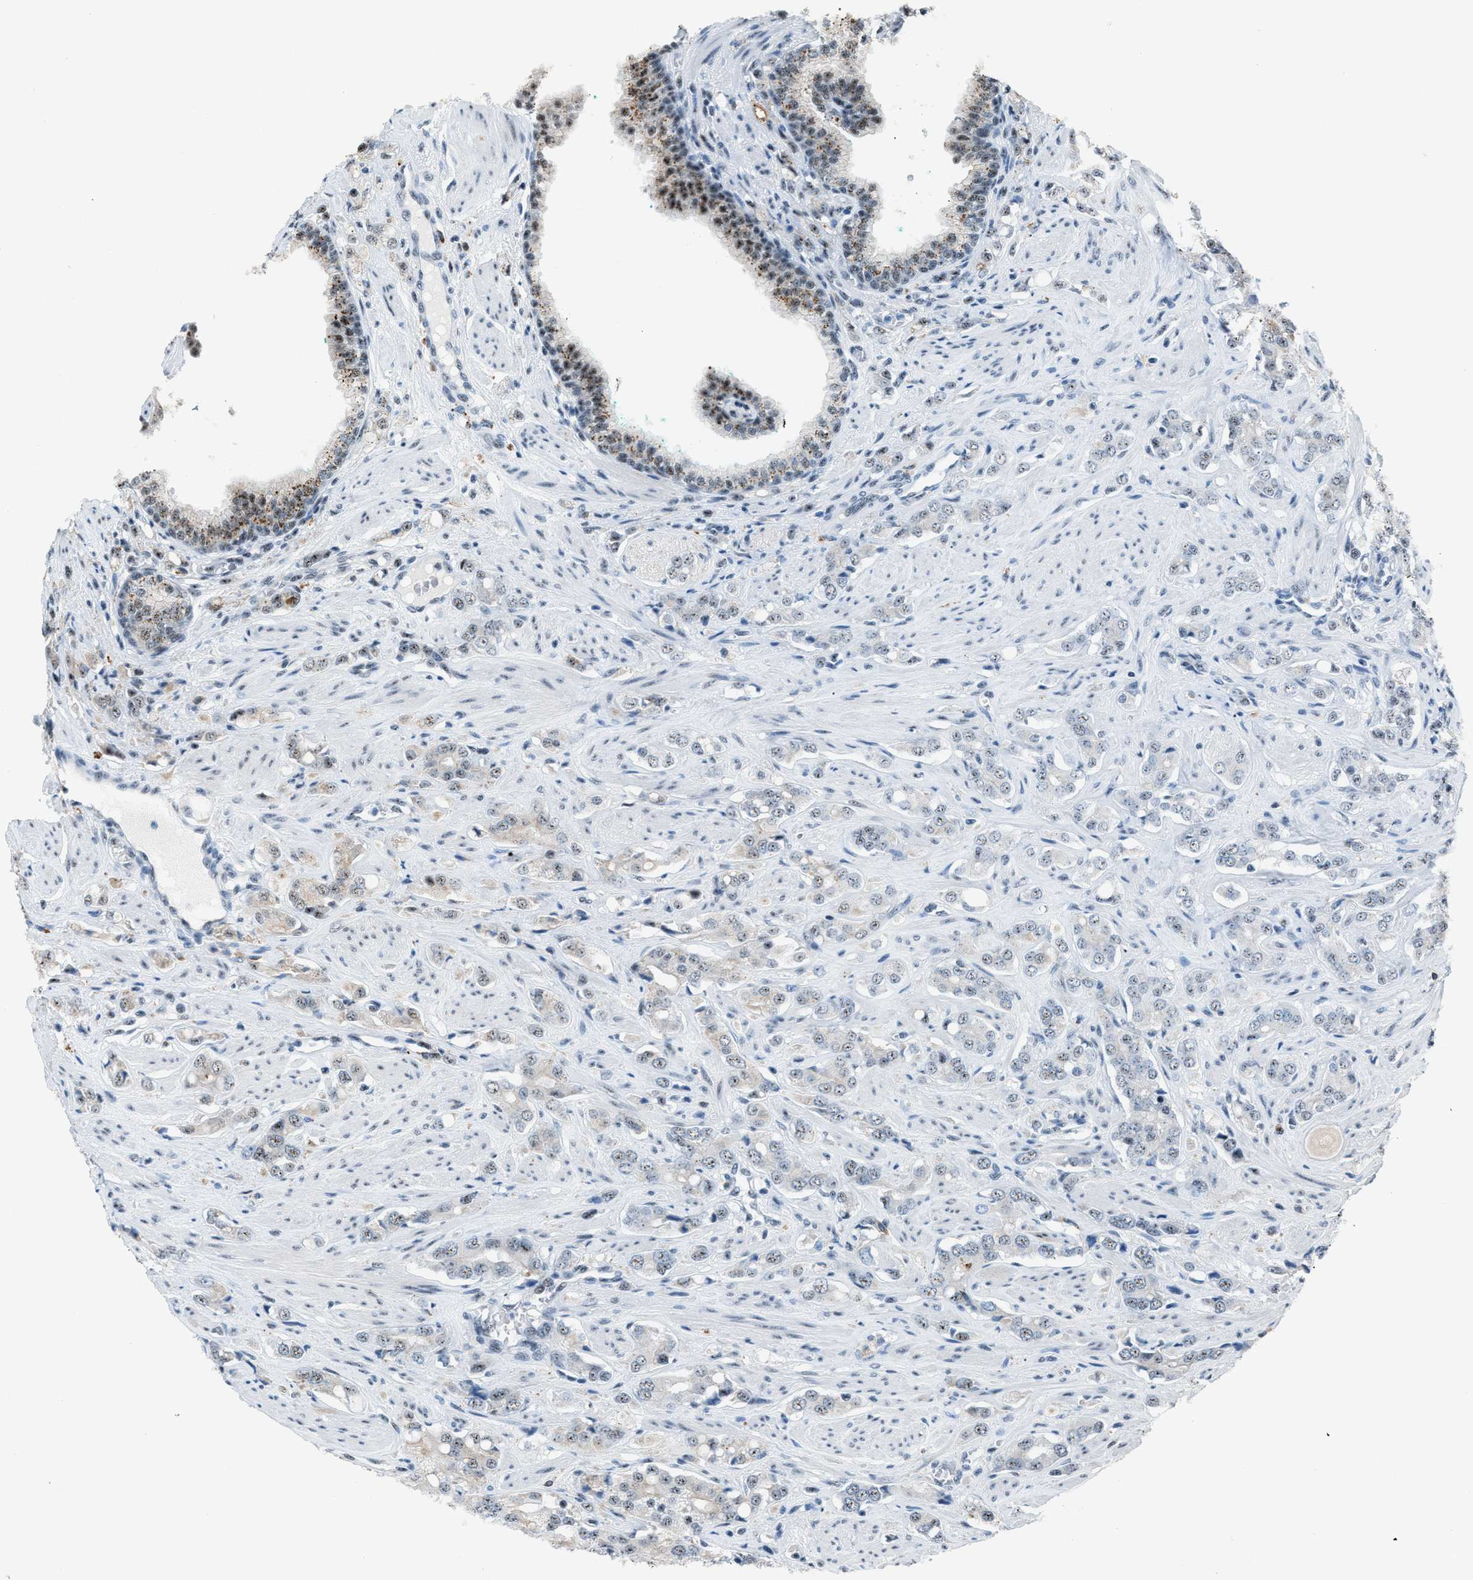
{"staining": {"intensity": "weak", "quantity": "25%-75%", "location": "cytoplasmic/membranous,nuclear"}, "tissue": "prostate cancer", "cell_type": "Tumor cells", "image_type": "cancer", "snomed": [{"axis": "morphology", "description": "Adenocarcinoma, High grade"}, {"axis": "topography", "description": "Prostate"}], "caption": "Protein staining reveals weak cytoplasmic/membranous and nuclear staining in about 25%-75% of tumor cells in high-grade adenocarcinoma (prostate).", "gene": "CENPP", "patient": {"sex": "male", "age": 52}}